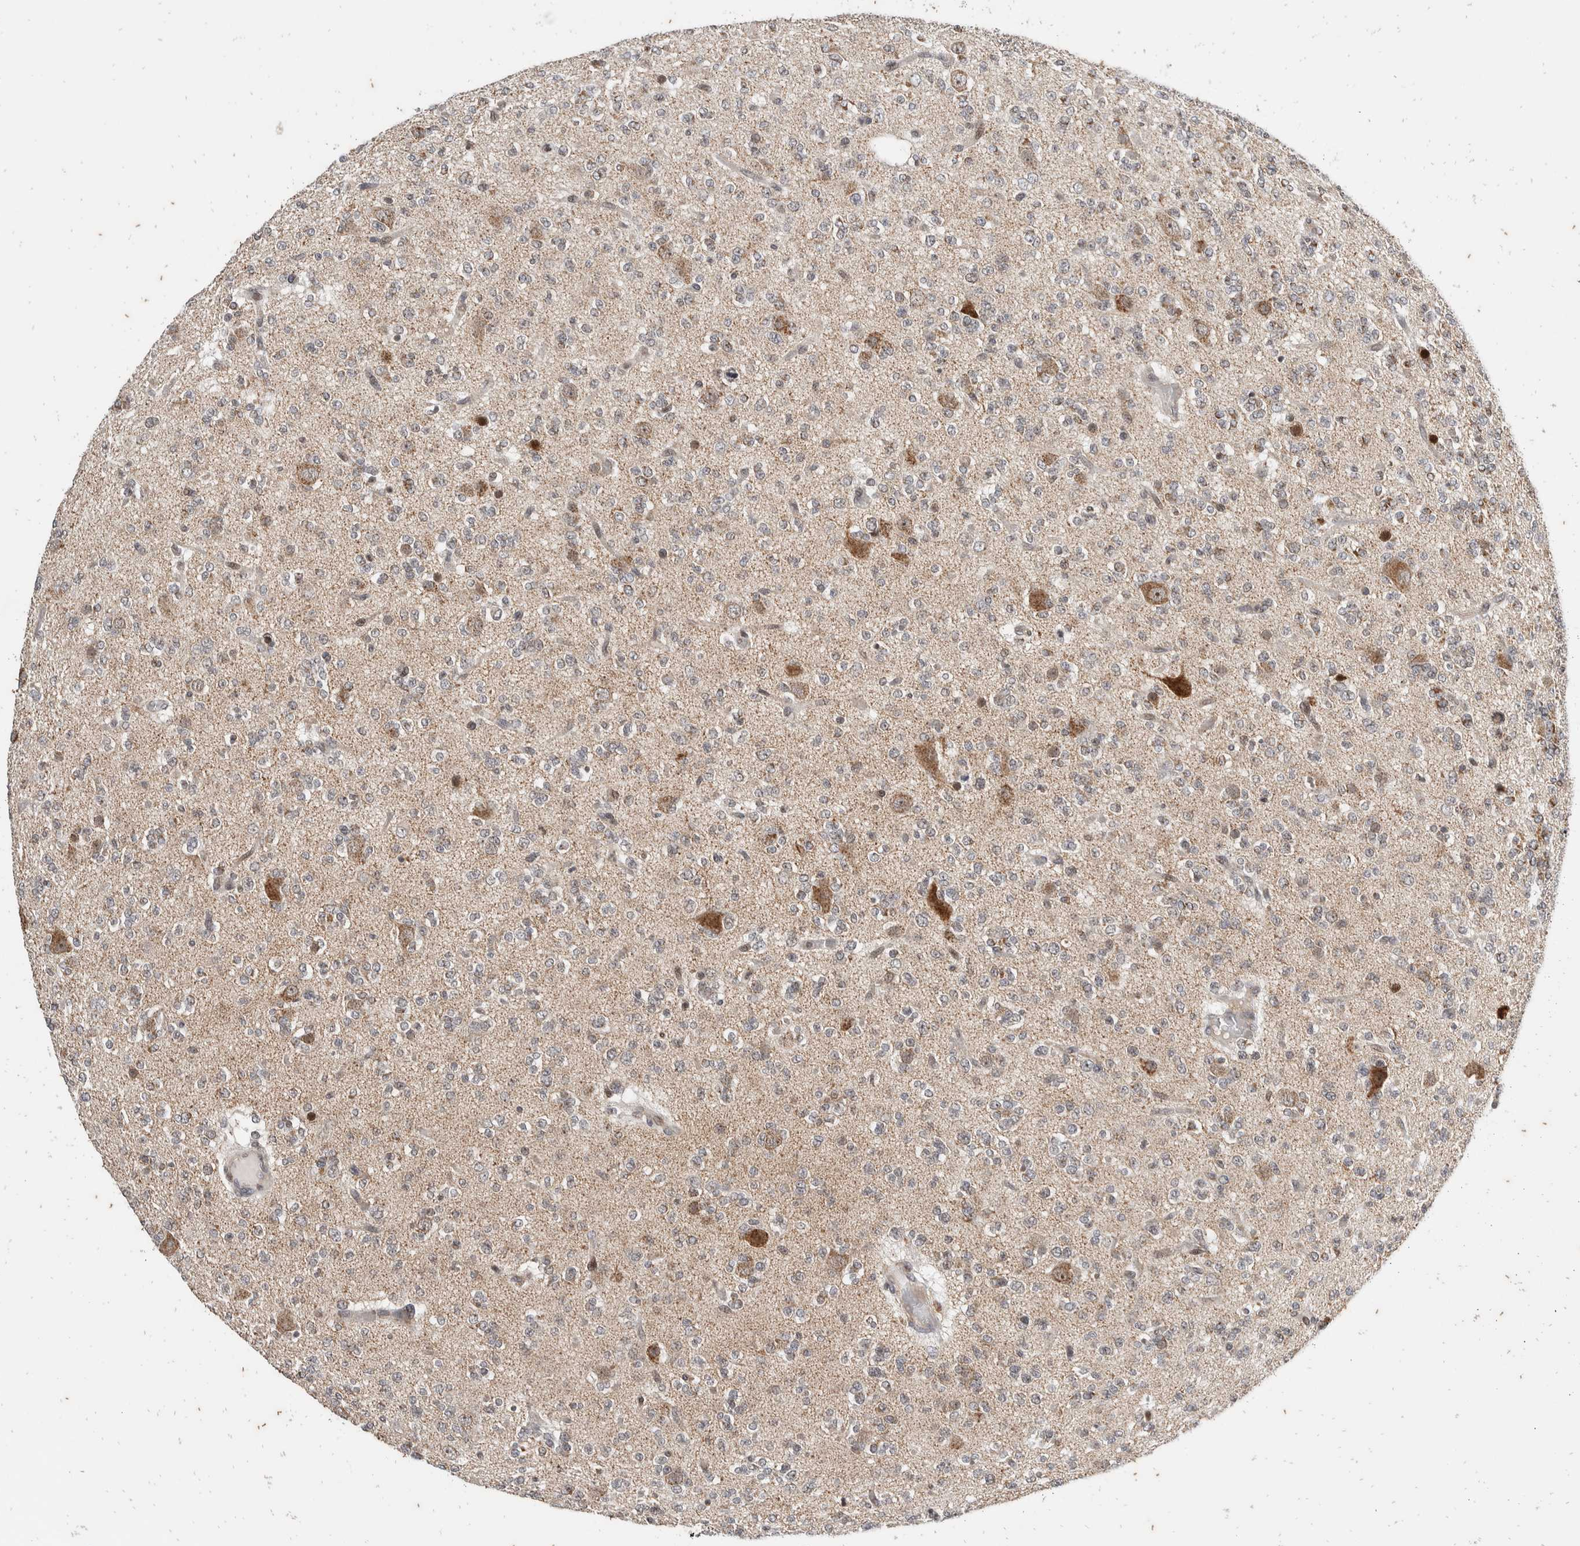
{"staining": {"intensity": "weak", "quantity": "25%-75%", "location": "cytoplasmic/membranous"}, "tissue": "glioma", "cell_type": "Tumor cells", "image_type": "cancer", "snomed": [{"axis": "morphology", "description": "Glioma, malignant, Low grade"}, {"axis": "topography", "description": "Brain"}], "caption": "Tumor cells exhibit low levels of weak cytoplasmic/membranous staining in about 25%-75% of cells in human glioma.", "gene": "ATXN7L1", "patient": {"sex": "male", "age": 38}}